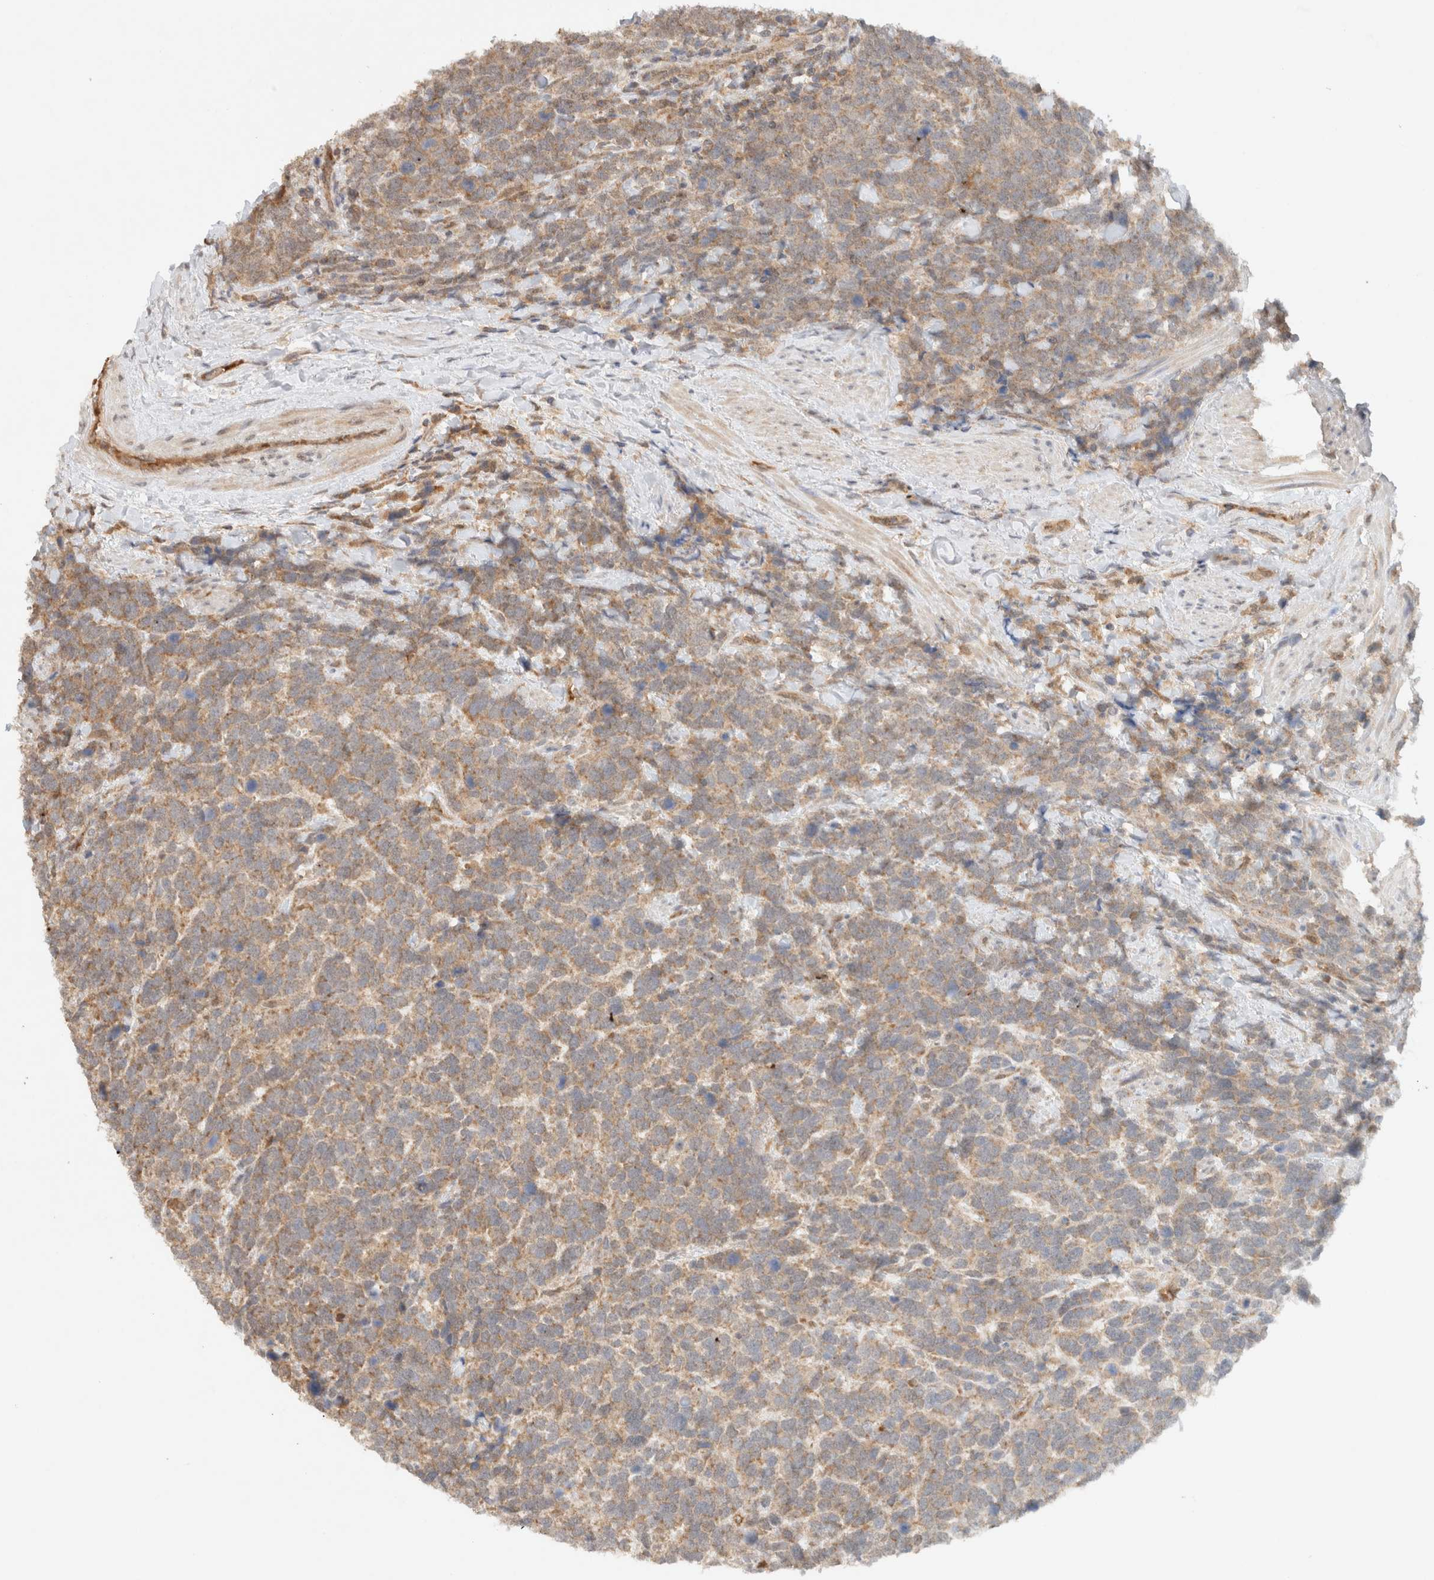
{"staining": {"intensity": "moderate", "quantity": ">75%", "location": "cytoplasmic/membranous"}, "tissue": "urothelial cancer", "cell_type": "Tumor cells", "image_type": "cancer", "snomed": [{"axis": "morphology", "description": "Urothelial carcinoma, High grade"}, {"axis": "topography", "description": "Urinary bladder"}], "caption": "Tumor cells show medium levels of moderate cytoplasmic/membranous staining in approximately >75% of cells in human urothelial cancer.", "gene": "CA13", "patient": {"sex": "female", "age": 82}}